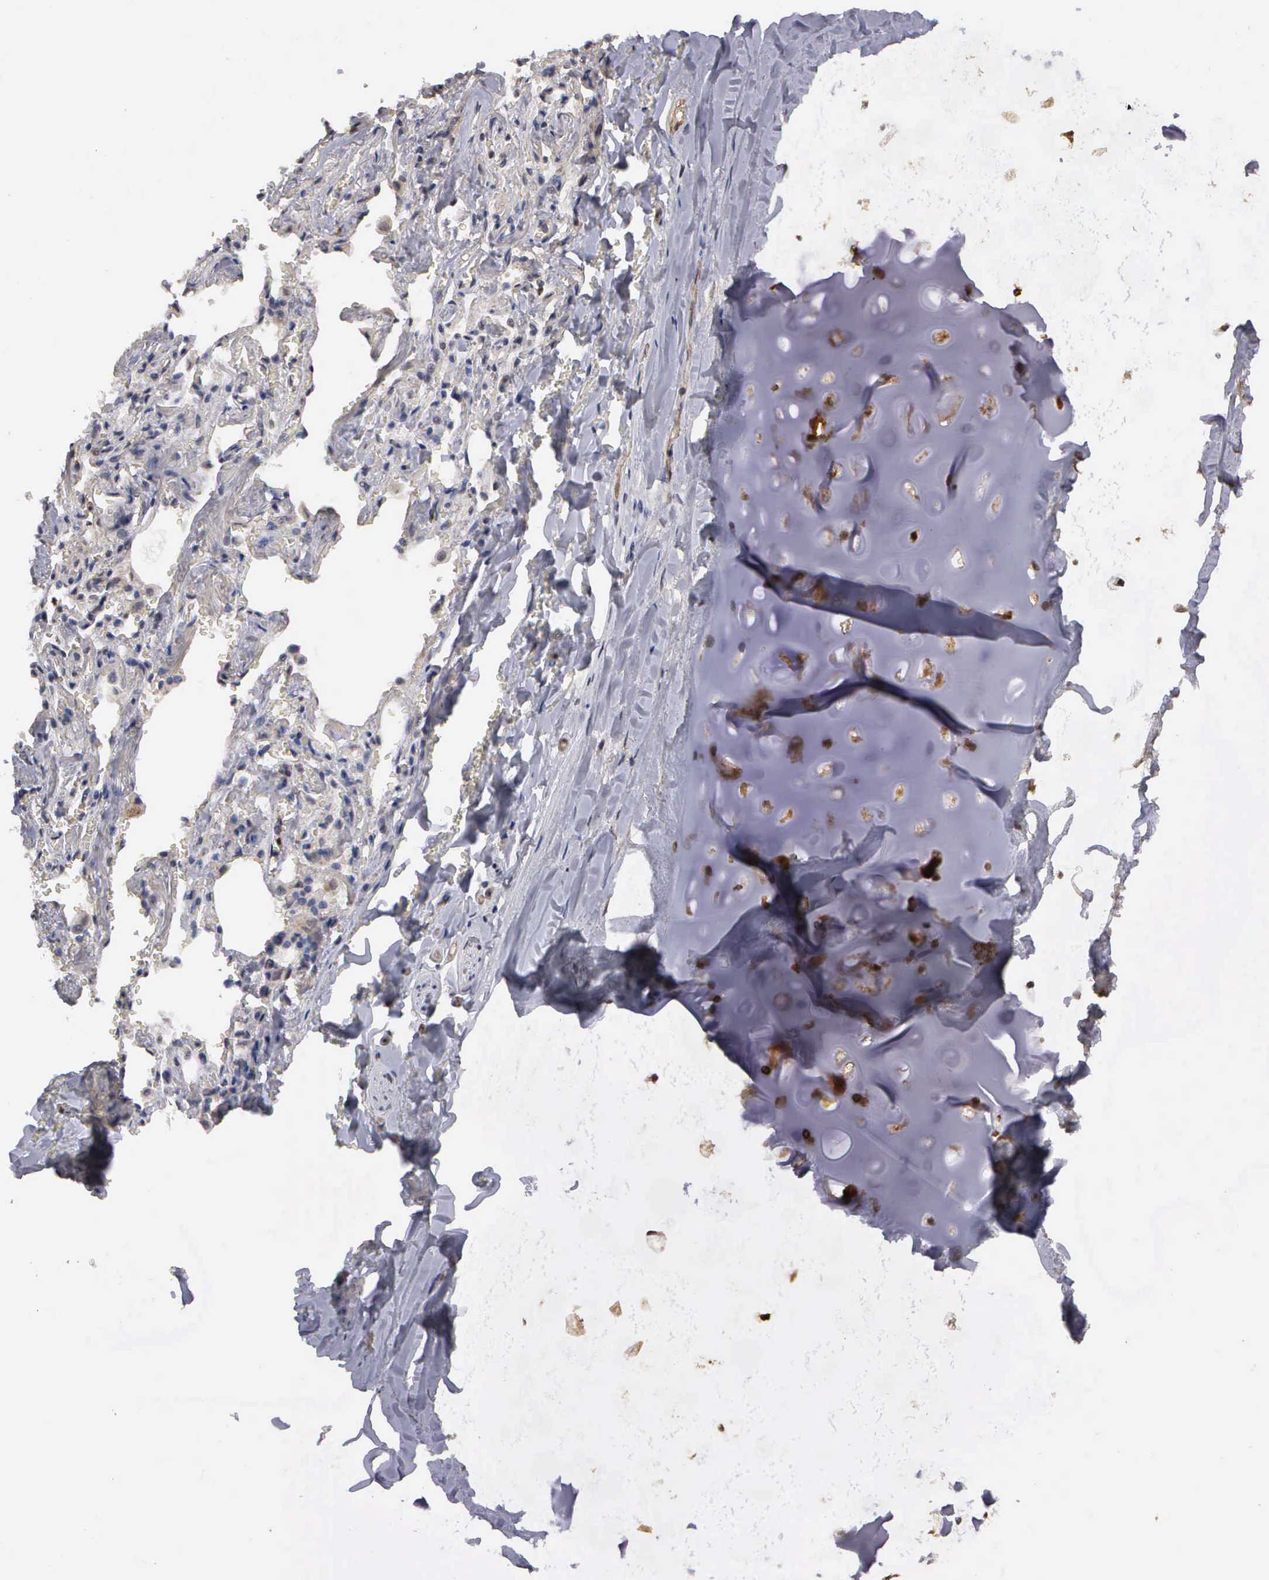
{"staining": {"intensity": "negative", "quantity": "none", "location": "none"}, "tissue": "adipose tissue", "cell_type": "Adipocytes", "image_type": "normal", "snomed": [{"axis": "morphology", "description": "Normal tissue, NOS"}, {"axis": "topography", "description": "Cartilage tissue"}, {"axis": "topography", "description": "Lung"}], "caption": "High magnification brightfield microscopy of benign adipose tissue stained with DAB (brown) and counterstained with hematoxylin (blue): adipocytes show no significant expression. (Immunohistochemistry, brightfield microscopy, high magnification).", "gene": "ZBTB33", "patient": {"sex": "male", "age": 65}}